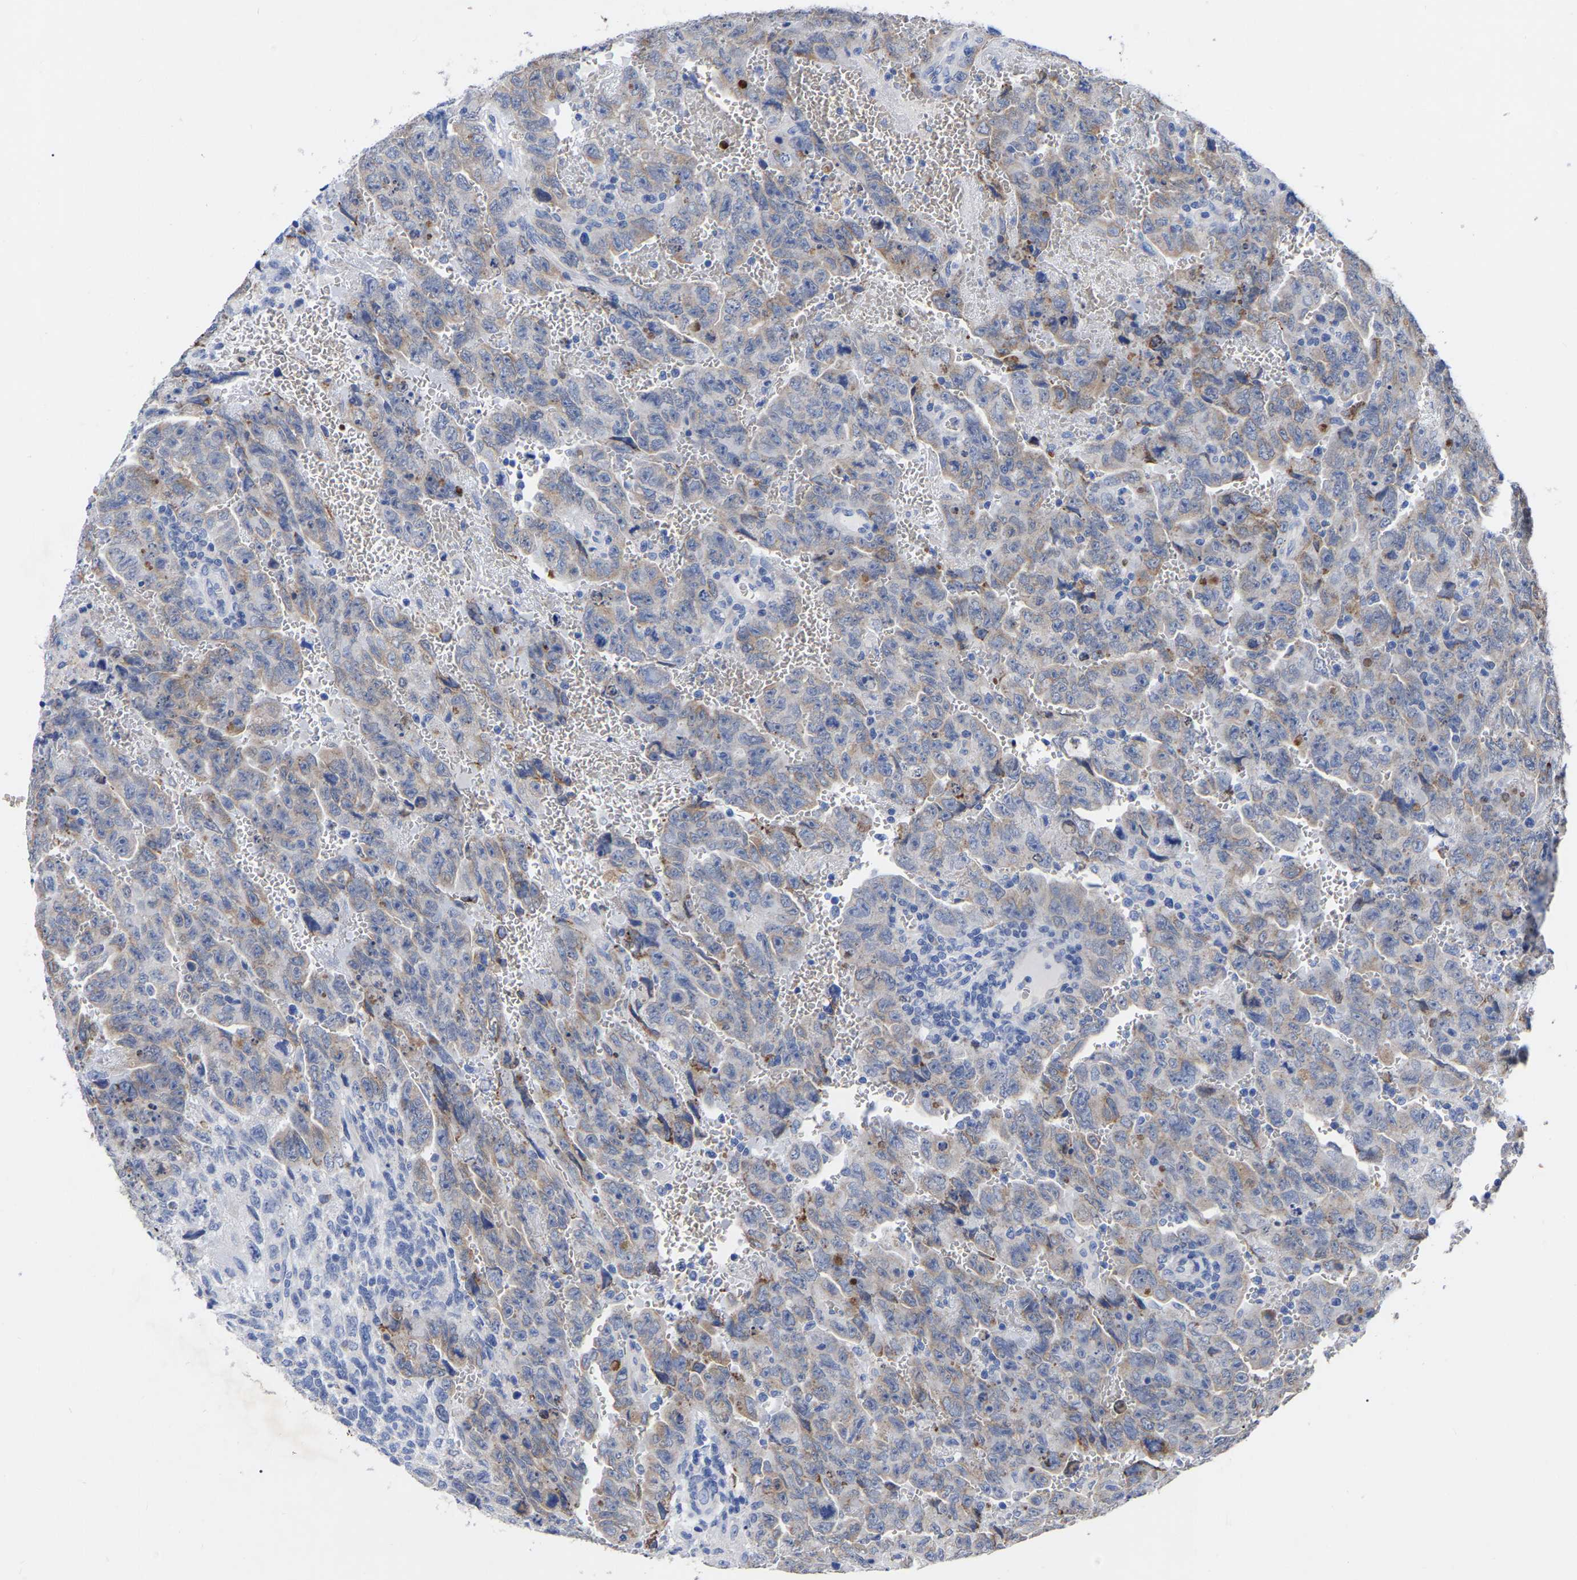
{"staining": {"intensity": "weak", "quantity": ">75%", "location": "cytoplasmic/membranous"}, "tissue": "testis cancer", "cell_type": "Tumor cells", "image_type": "cancer", "snomed": [{"axis": "morphology", "description": "Carcinoma, Embryonal, NOS"}, {"axis": "topography", "description": "Testis"}], "caption": "Testis cancer stained for a protein (brown) shows weak cytoplasmic/membranous positive positivity in about >75% of tumor cells.", "gene": "GDF3", "patient": {"sex": "male", "age": 28}}